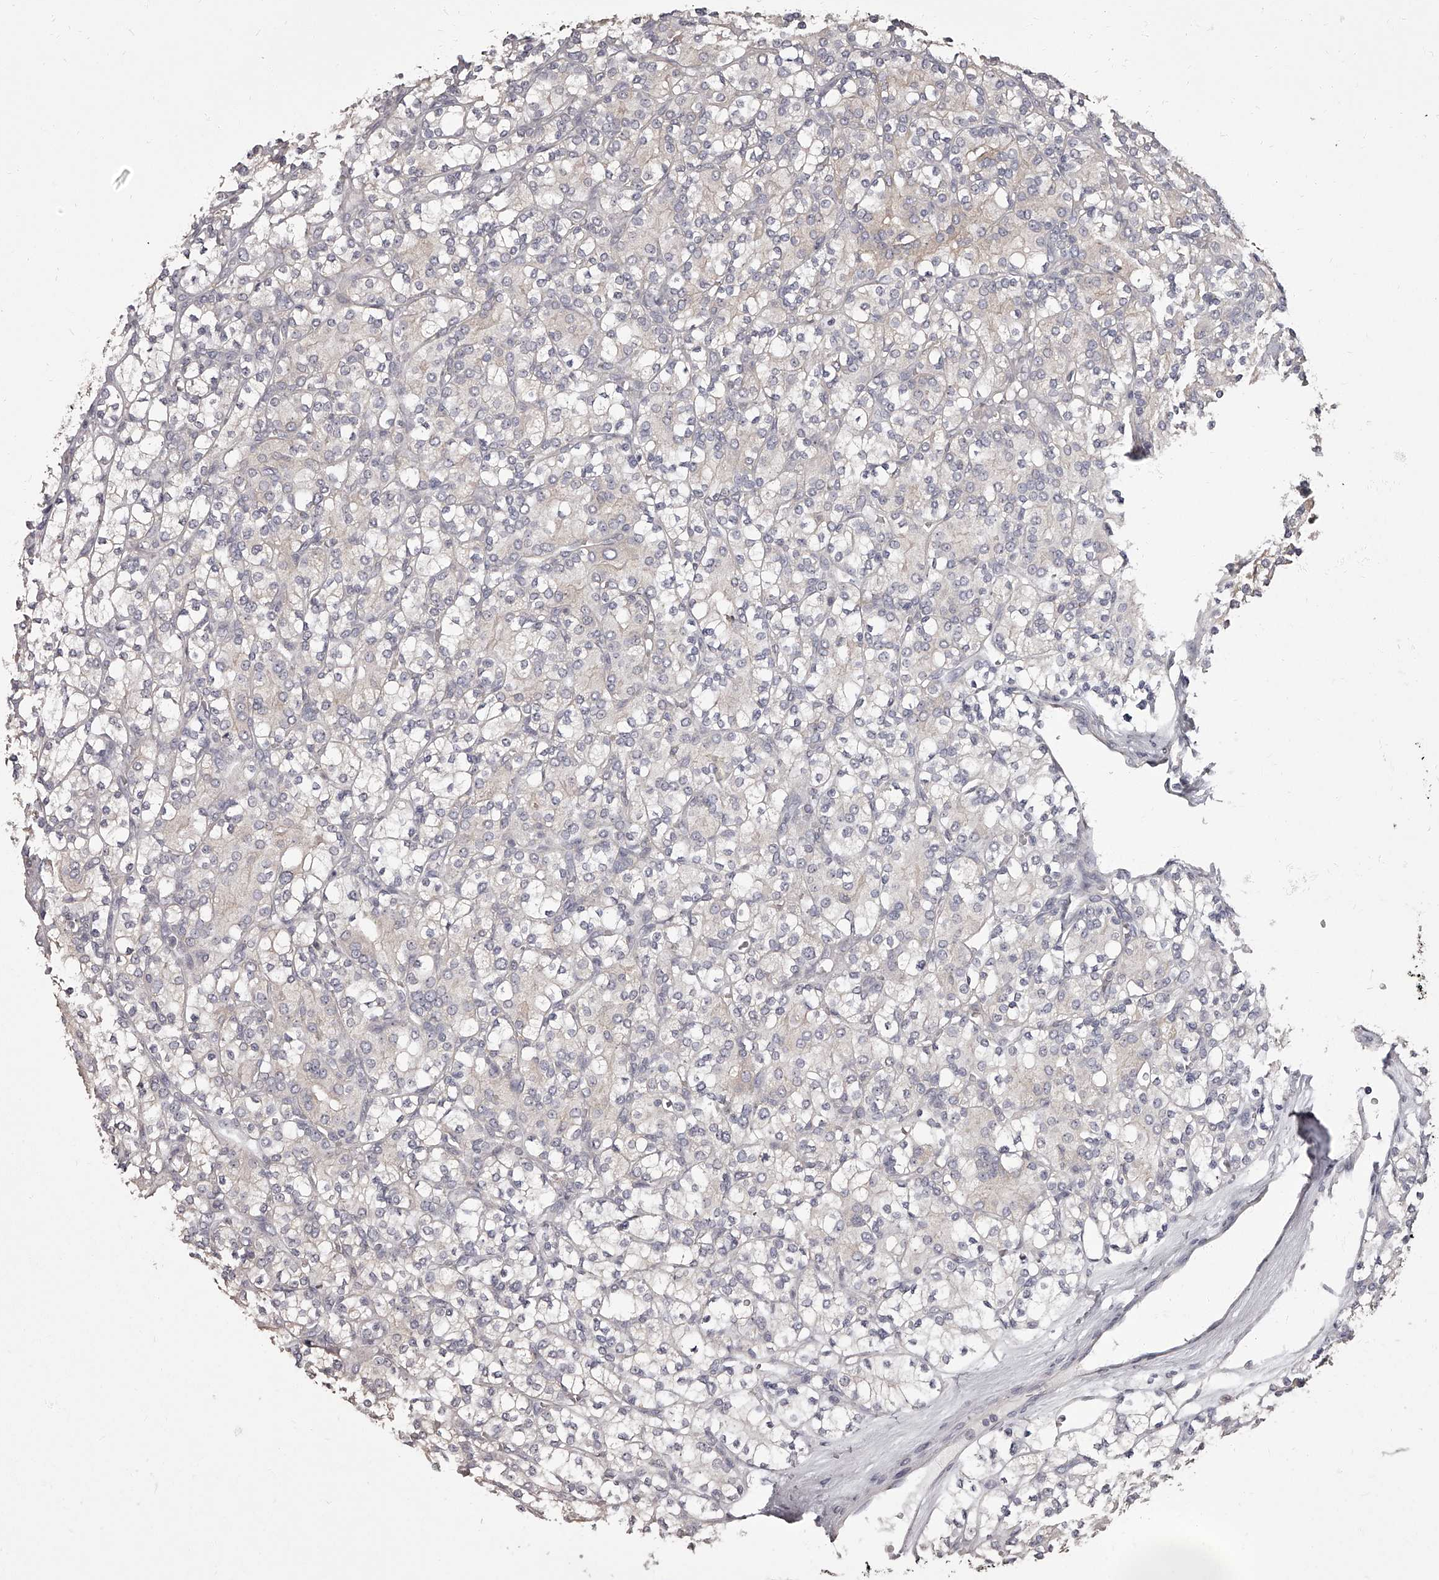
{"staining": {"intensity": "negative", "quantity": "none", "location": "none"}, "tissue": "renal cancer", "cell_type": "Tumor cells", "image_type": "cancer", "snomed": [{"axis": "morphology", "description": "Adenocarcinoma, NOS"}, {"axis": "topography", "description": "Kidney"}], "caption": "Immunohistochemistry (IHC) image of renal adenocarcinoma stained for a protein (brown), which reveals no positivity in tumor cells. Nuclei are stained in blue.", "gene": "APEH", "patient": {"sex": "male", "age": 77}}